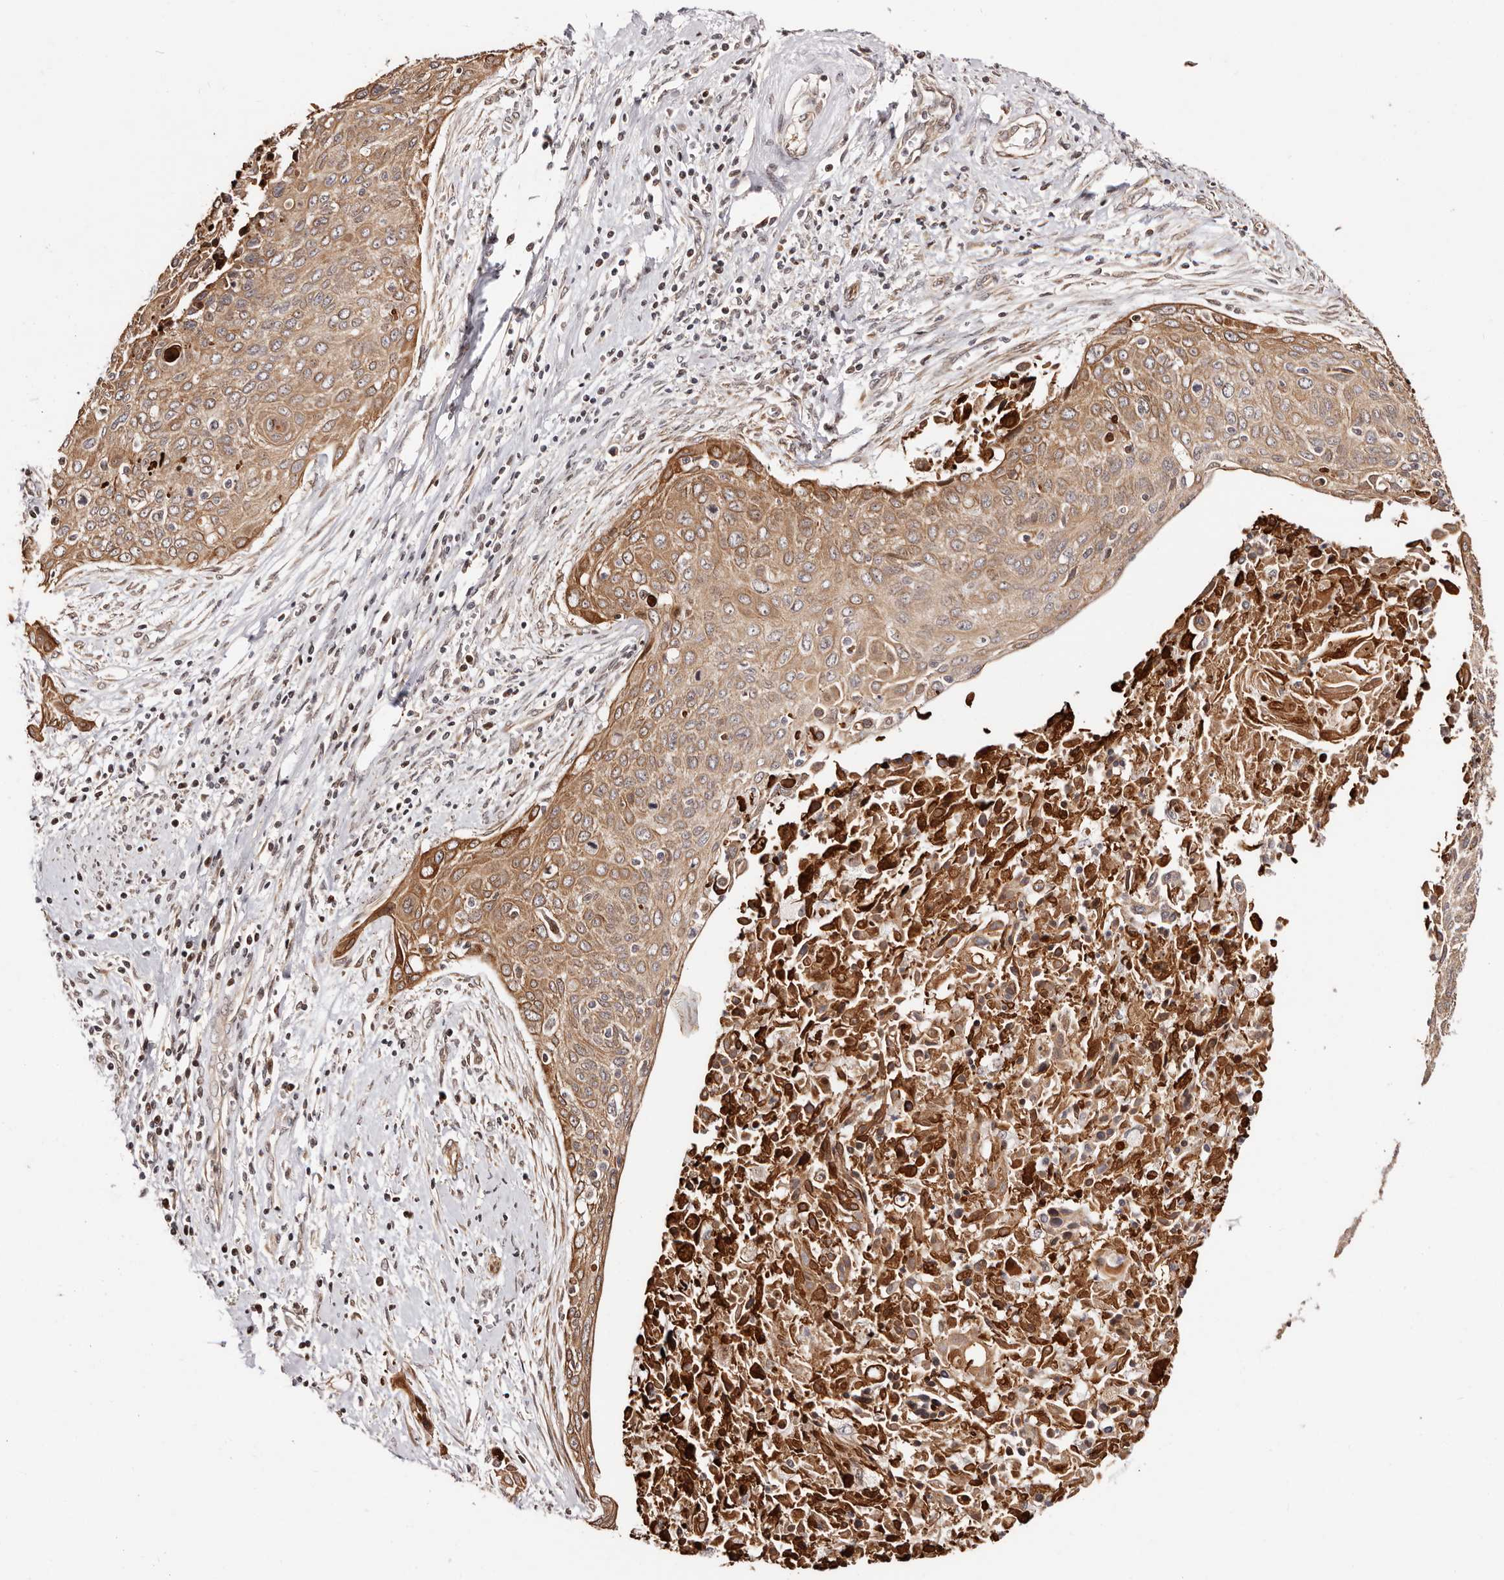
{"staining": {"intensity": "moderate", "quantity": ">75%", "location": "cytoplasmic/membranous"}, "tissue": "cervical cancer", "cell_type": "Tumor cells", "image_type": "cancer", "snomed": [{"axis": "morphology", "description": "Squamous cell carcinoma, NOS"}, {"axis": "topography", "description": "Cervix"}], "caption": "IHC histopathology image of neoplastic tissue: human cervical cancer stained using immunohistochemistry (IHC) exhibits medium levels of moderate protein expression localized specifically in the cytoplasmic/membranous of tumor cells, appearing as a cytoplasmic/membranous brown color.", "gene": "HIVEP3", "patient": {"sex": "female", "age": 55}}